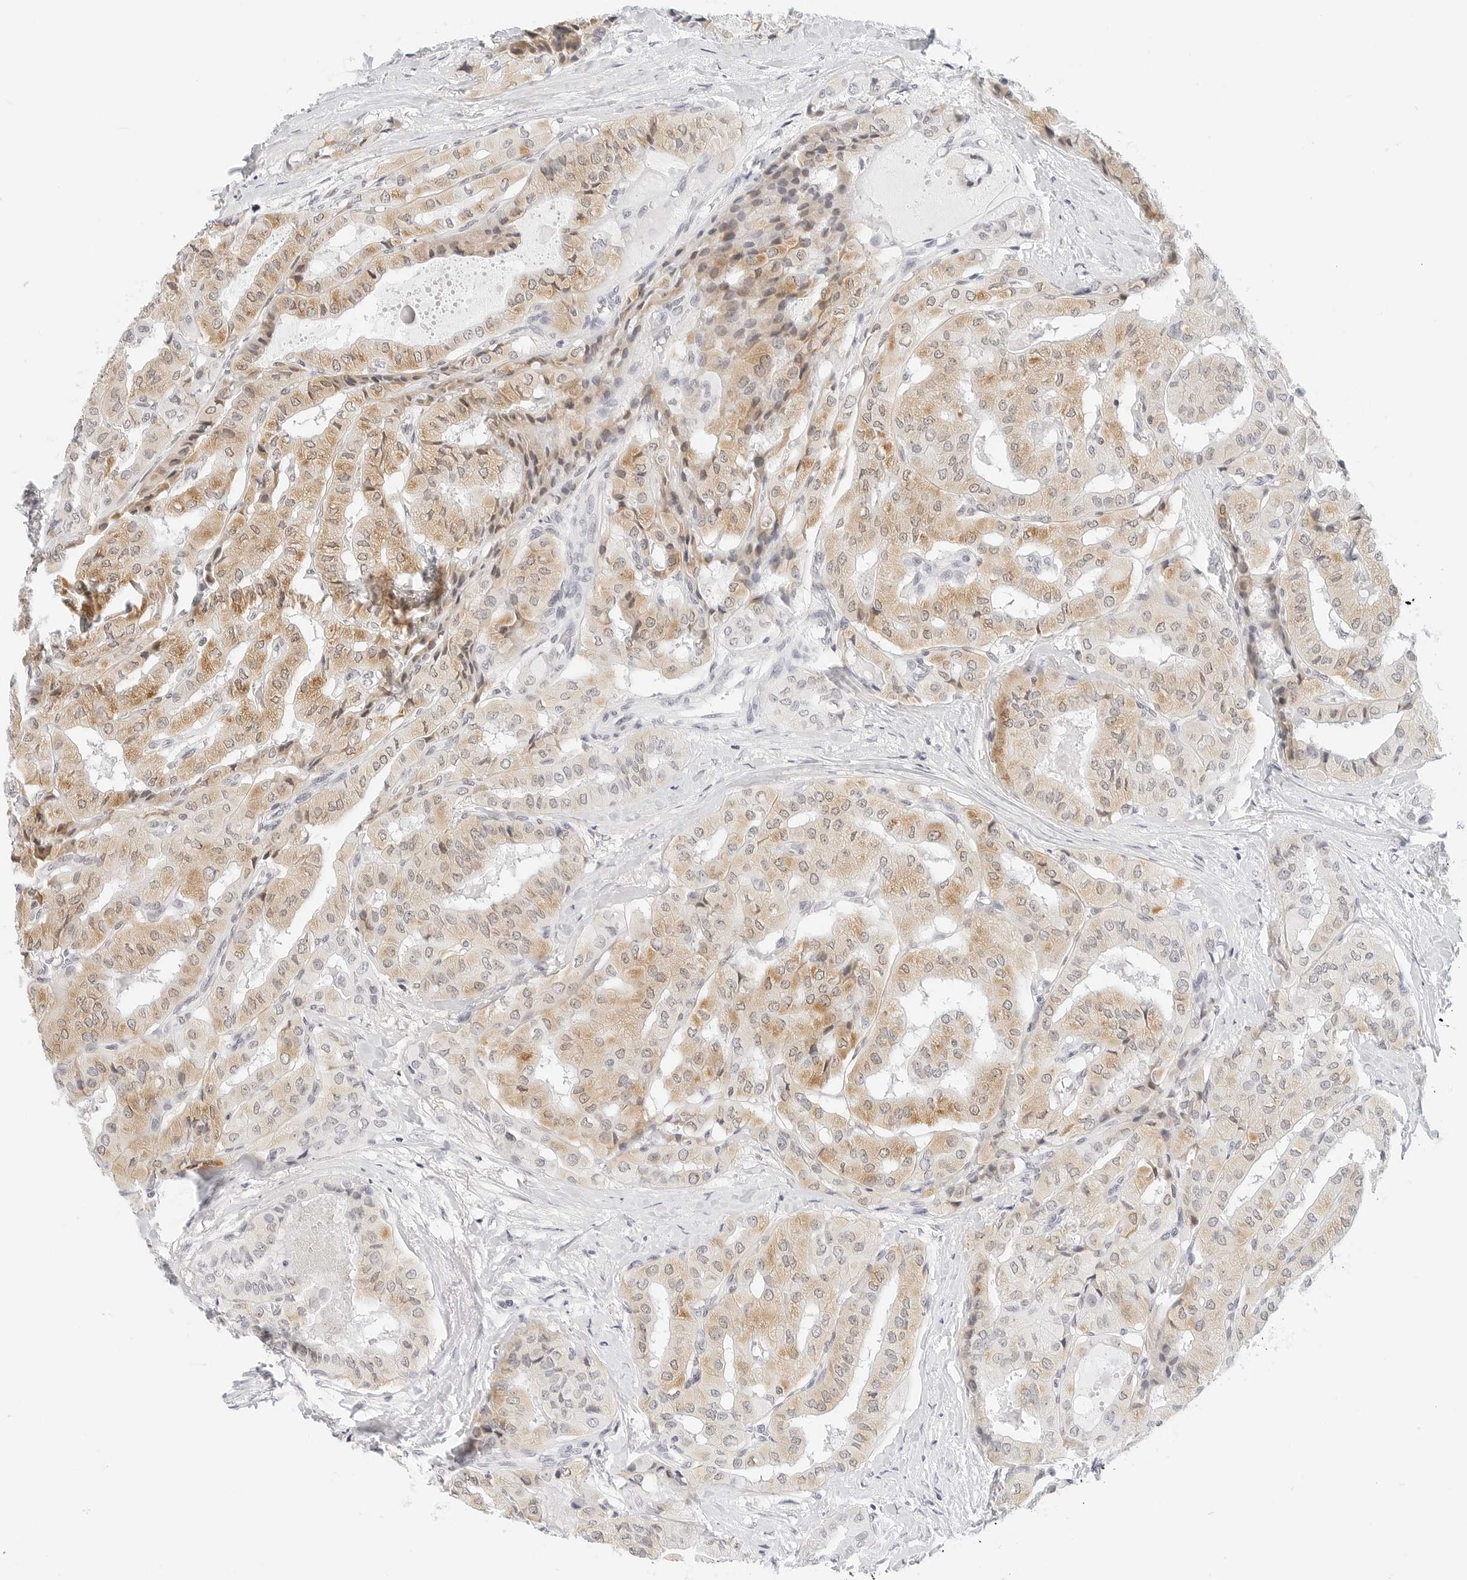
{"staining": {"intensity": "moderate", "quantity": ">75%", "location": "cytoplasmic/membranous,nuclear"}, "tissue": "thyroid cancer", "cell_type": "Tumor cells", "image_type": "cancer", "snomed": [{"axis": "morphology", "description": "Papillary adenocarcinoma, NOS"}, {"axis": "topography", "description": "Thyroid gland"}], "caption": "Human thyroid papillary adenocarcinoma stained for a protein (brown) reveals moderate cytoplasmic/membranous and nuclear positive expression in approximately >75% of tumor cells.", "gene": "CD22", "patient": {"sex": "female", "age": 59}}